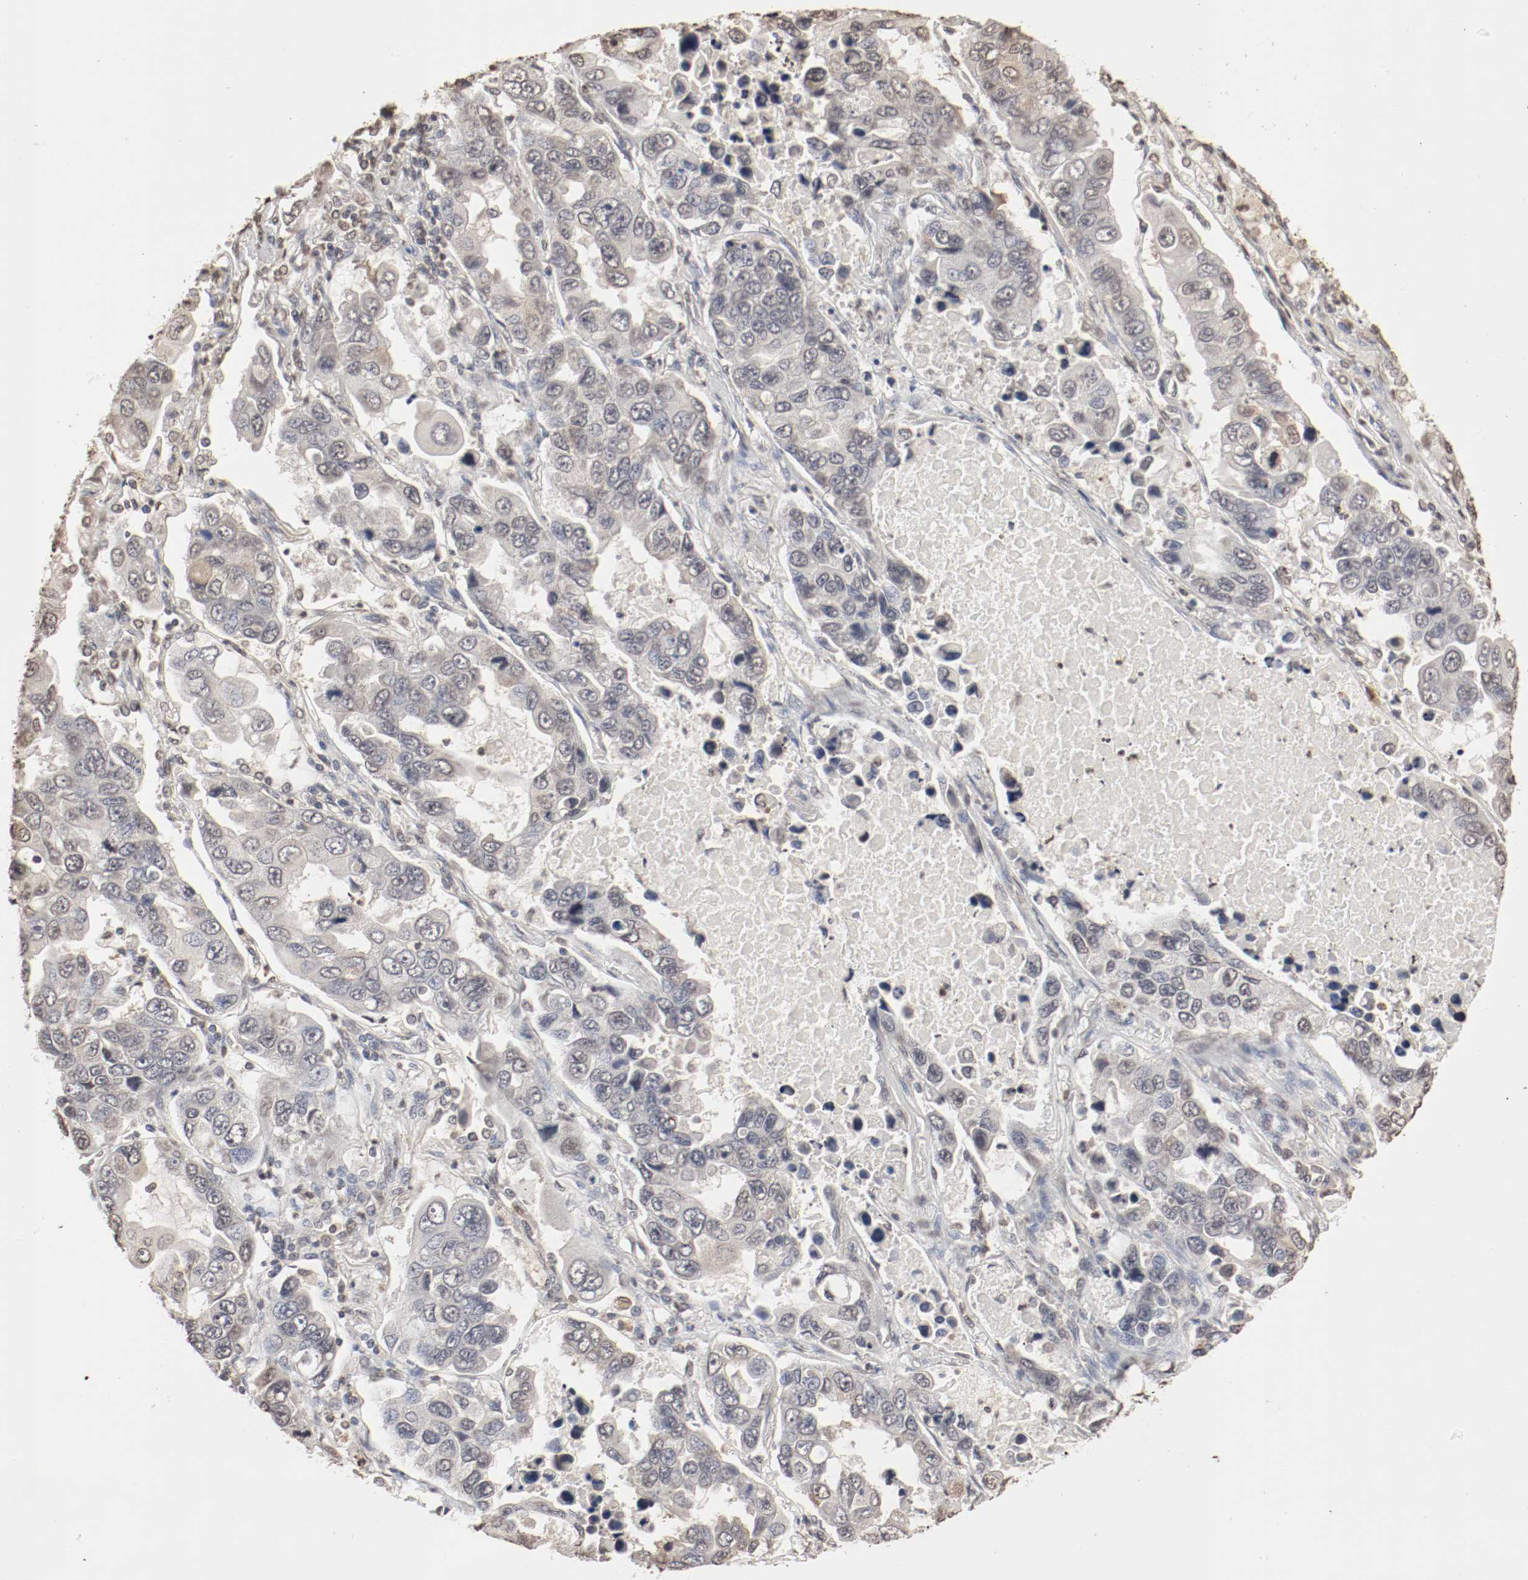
{"staining": {"intensity": "moderate", "quantity": "25%-75%", "location": "cytoplasmic/membranous,nuclear"}, "tissue": "lung cancer", "cell_type": "Tumor cells", "image_type": "cancer", "snomed": [{"axis": "morphology", "description": "Adenocarcinoma, NOS"}, {"axis": "topography", "description": "Lung"}], "caption": "Lung cancer (adenocarcinoma) stained for a protein (brown) reveals moderate cytoplasmic/membranous and nuclear positive expression in approximately 25%-75% of tumor cells.", "gene": "WASL", "patient": {"sex": "male", "age": 64}}